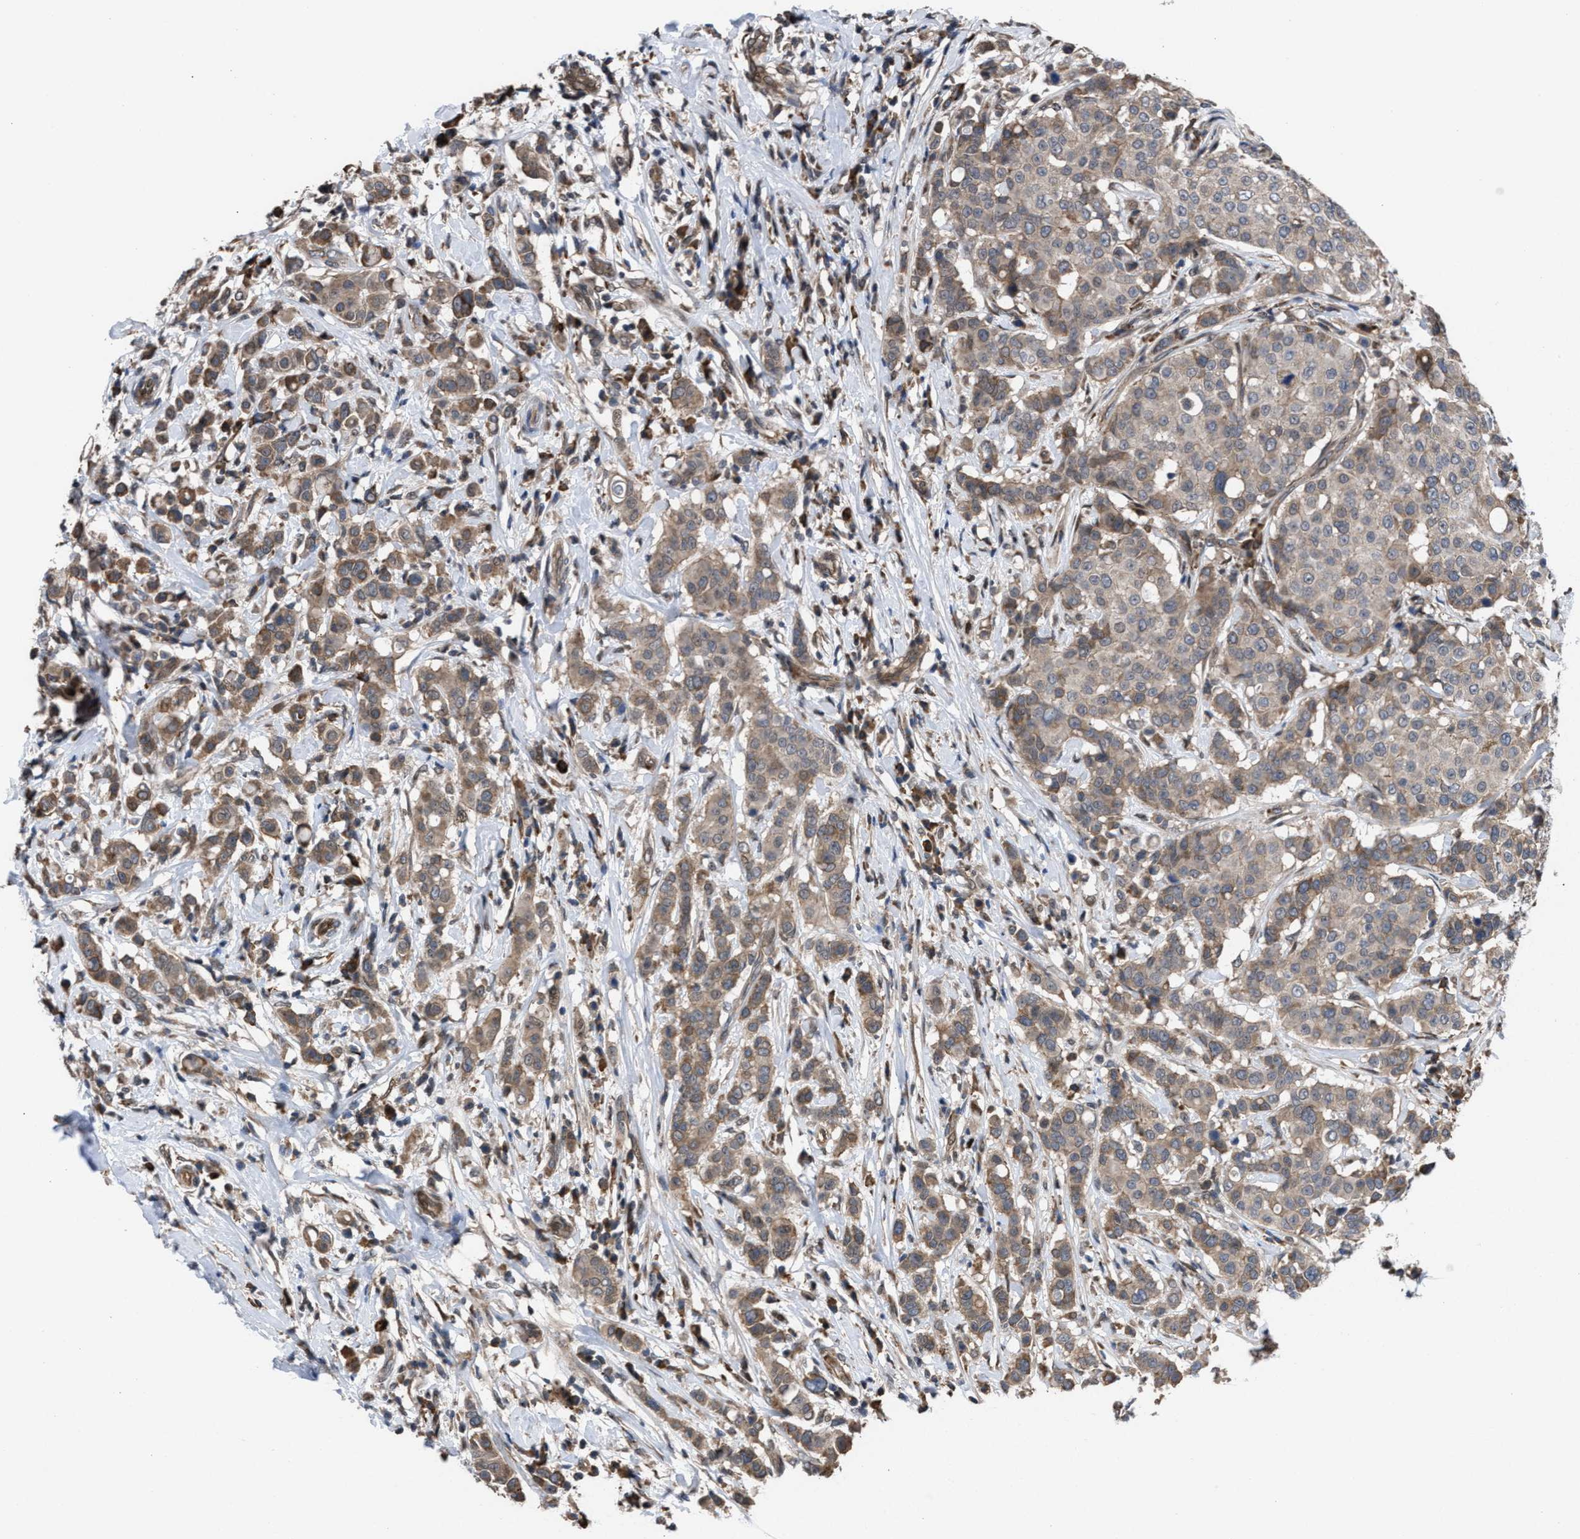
{"staining": {"intensity": "weak", "quantity": ">75%", "location": "cytoplasmic/membranous"}, "tissue": "breast cancer", "cell_type": "Tumor cells", "image_type": "cancer", "snomed": [{"axis": "morphology", "description": "Duct carcinoma"}, {"axis": "topography", "description": "Breast"}], "caption": "Protein expression analysis of human breast cancer (intraductal carcinoma) reveals weak cytoplasmic/membranous staining in approximately >75% of tumor cells. (IHC, brightfield microscopy, high magnification).", "gene": "TP53BP2", "patient": {"sex": "female", "age": 27}}